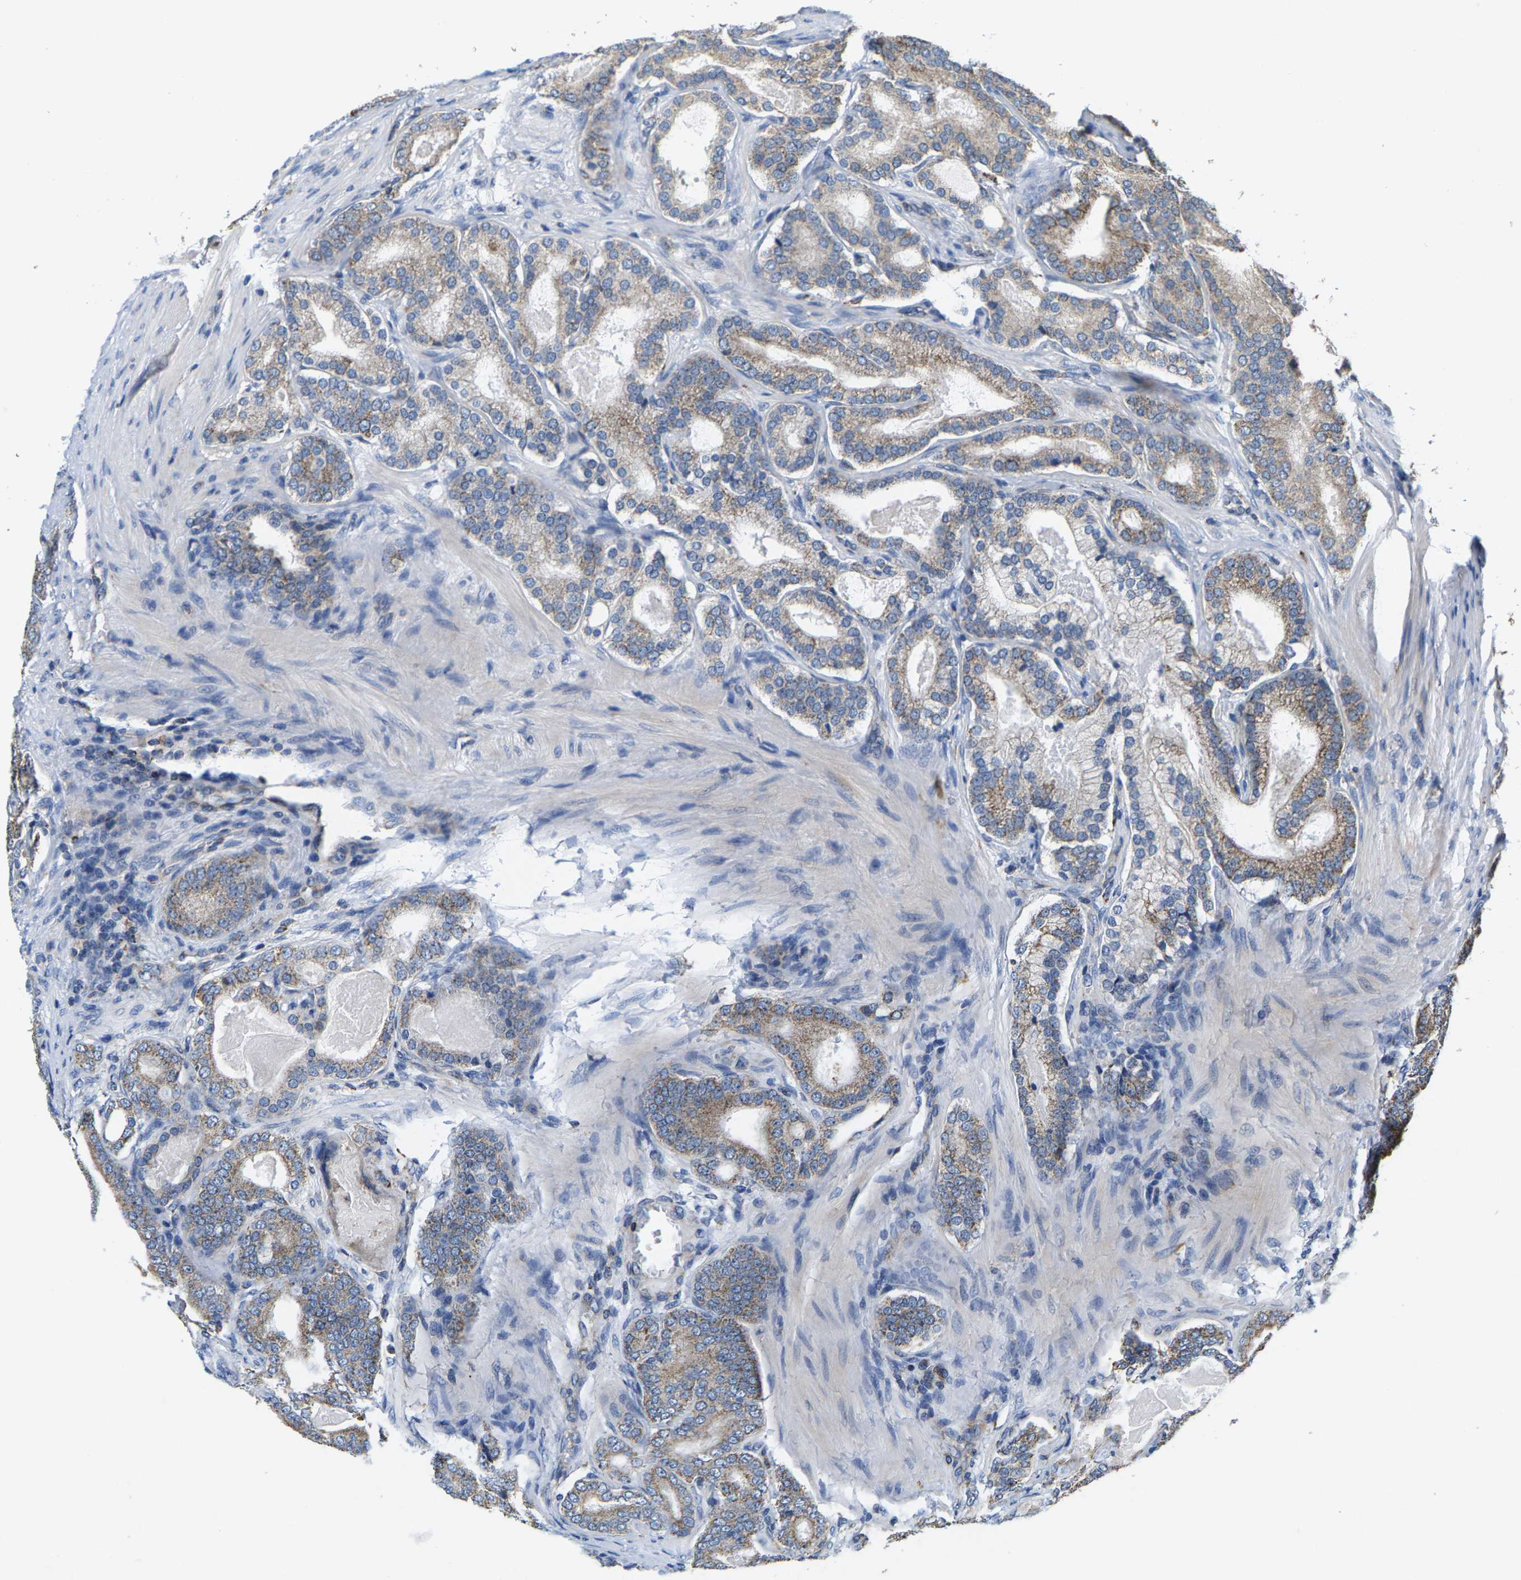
{"staining": {"intensity": "moderate", "quantity": ">75%", "location": "cytoplasmic/membranous"}, "tissue": "prostate cancer", "cell_type": "Tumor cells", "image_type": "cancer", "snomed": [{"axis": "morphology", "description": "Adenocarcinoma, High grade"}, {"axis": "topography", "description": "Prostate"}], "caption": "There is medium levels of moderate cytoplasmic/membranous positivity in tumor cells of prostate cancer (adenocarcinoma (high-grade)), as demonstrated by immunohistochemical staining (brown color).", "gene": "SHMT2", "patient": {"sex": "male", "age": 60}}